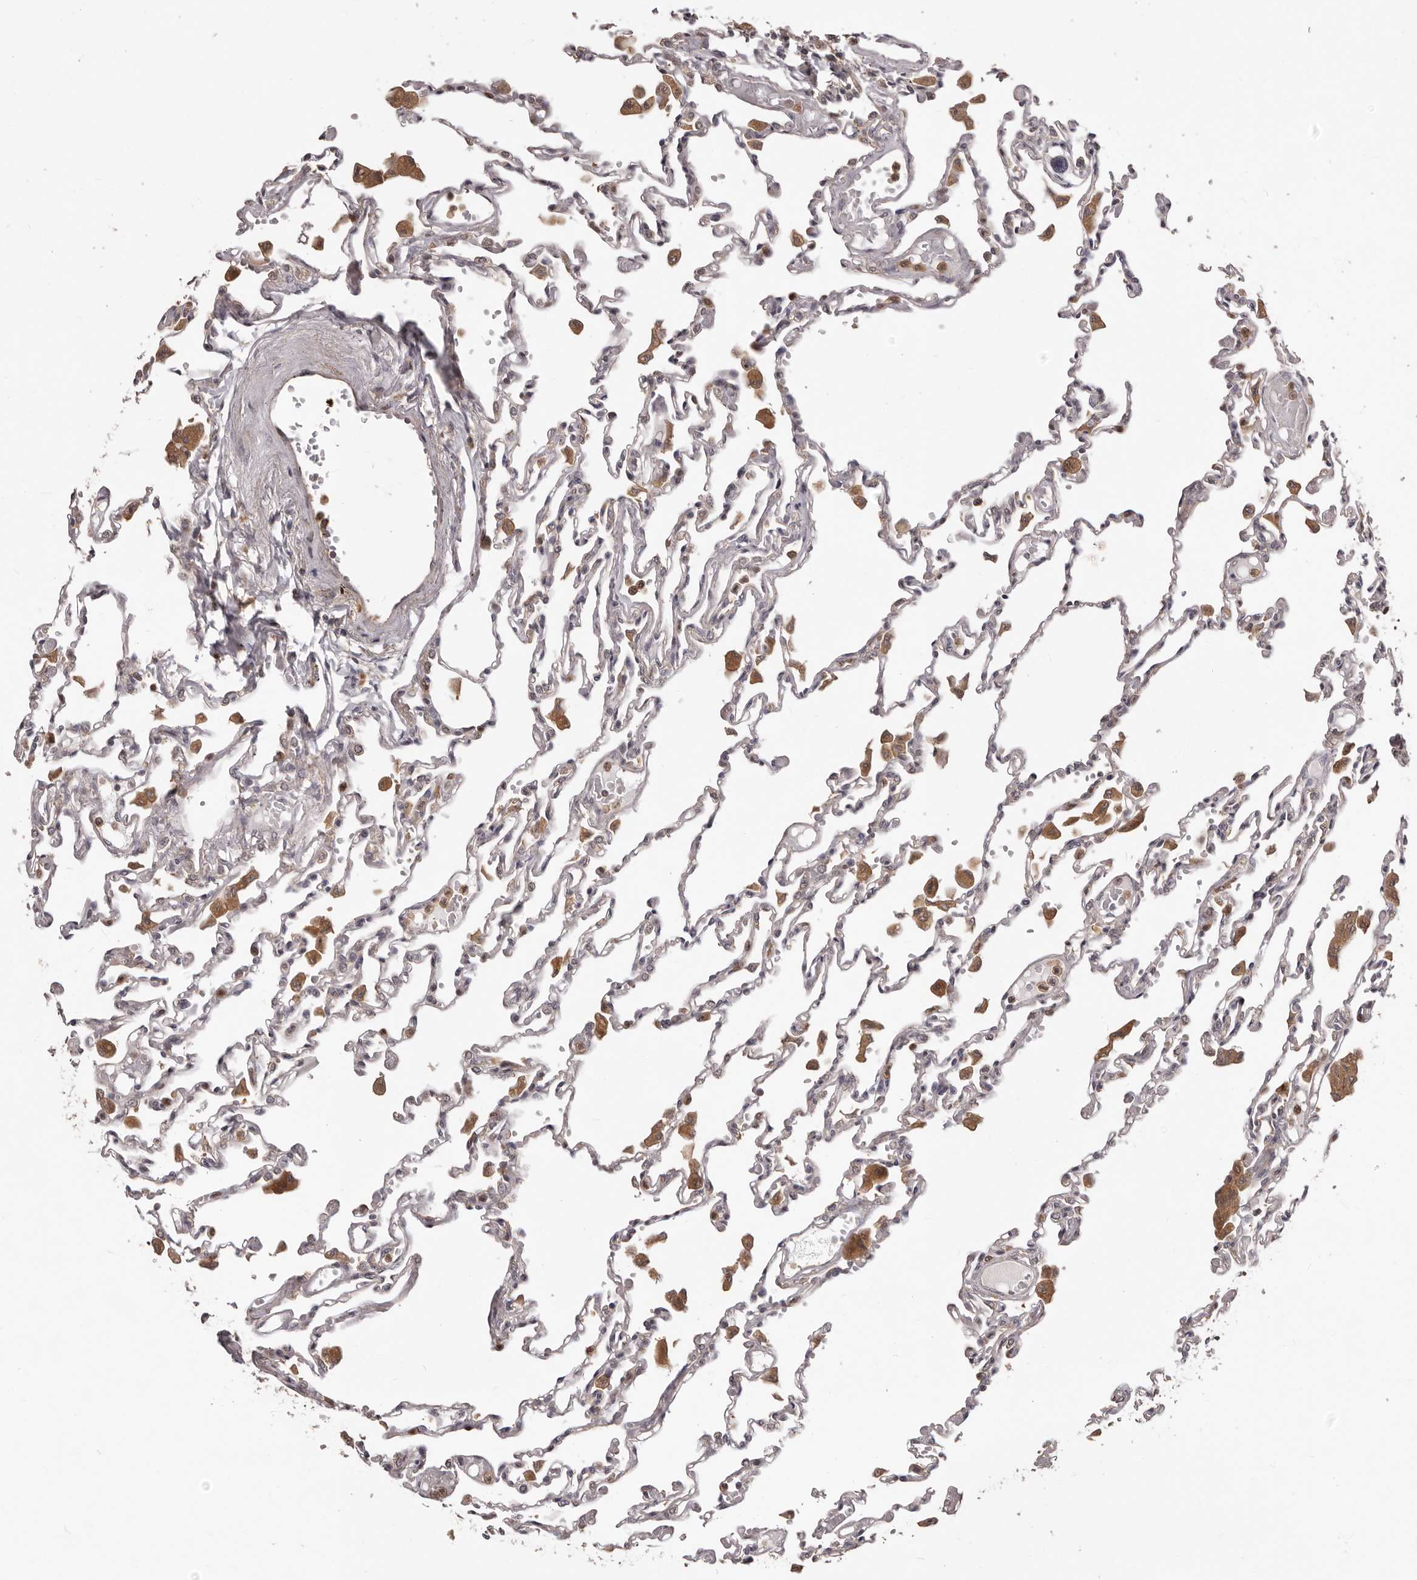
{"staining": {"intensity": "negative", "quantity": "none", "location": "none"}, "tissue": "lung", "cell_type": "Alveolar cells", "image_type": "normal", "snomed": [{"axis": "morphology", "description": "Normal tissue, NOS"}, {"axis": "topography", "description": "Bronchus"}, {"axis": "topography", "description": "Lung"}], "caption": "This is an immunohistochemistry (IHC) micrograph of normal human lung. There is no expression in alveolar cells.", "gene": "RNF187", "patient": {"sex": "female", "age": 49}}